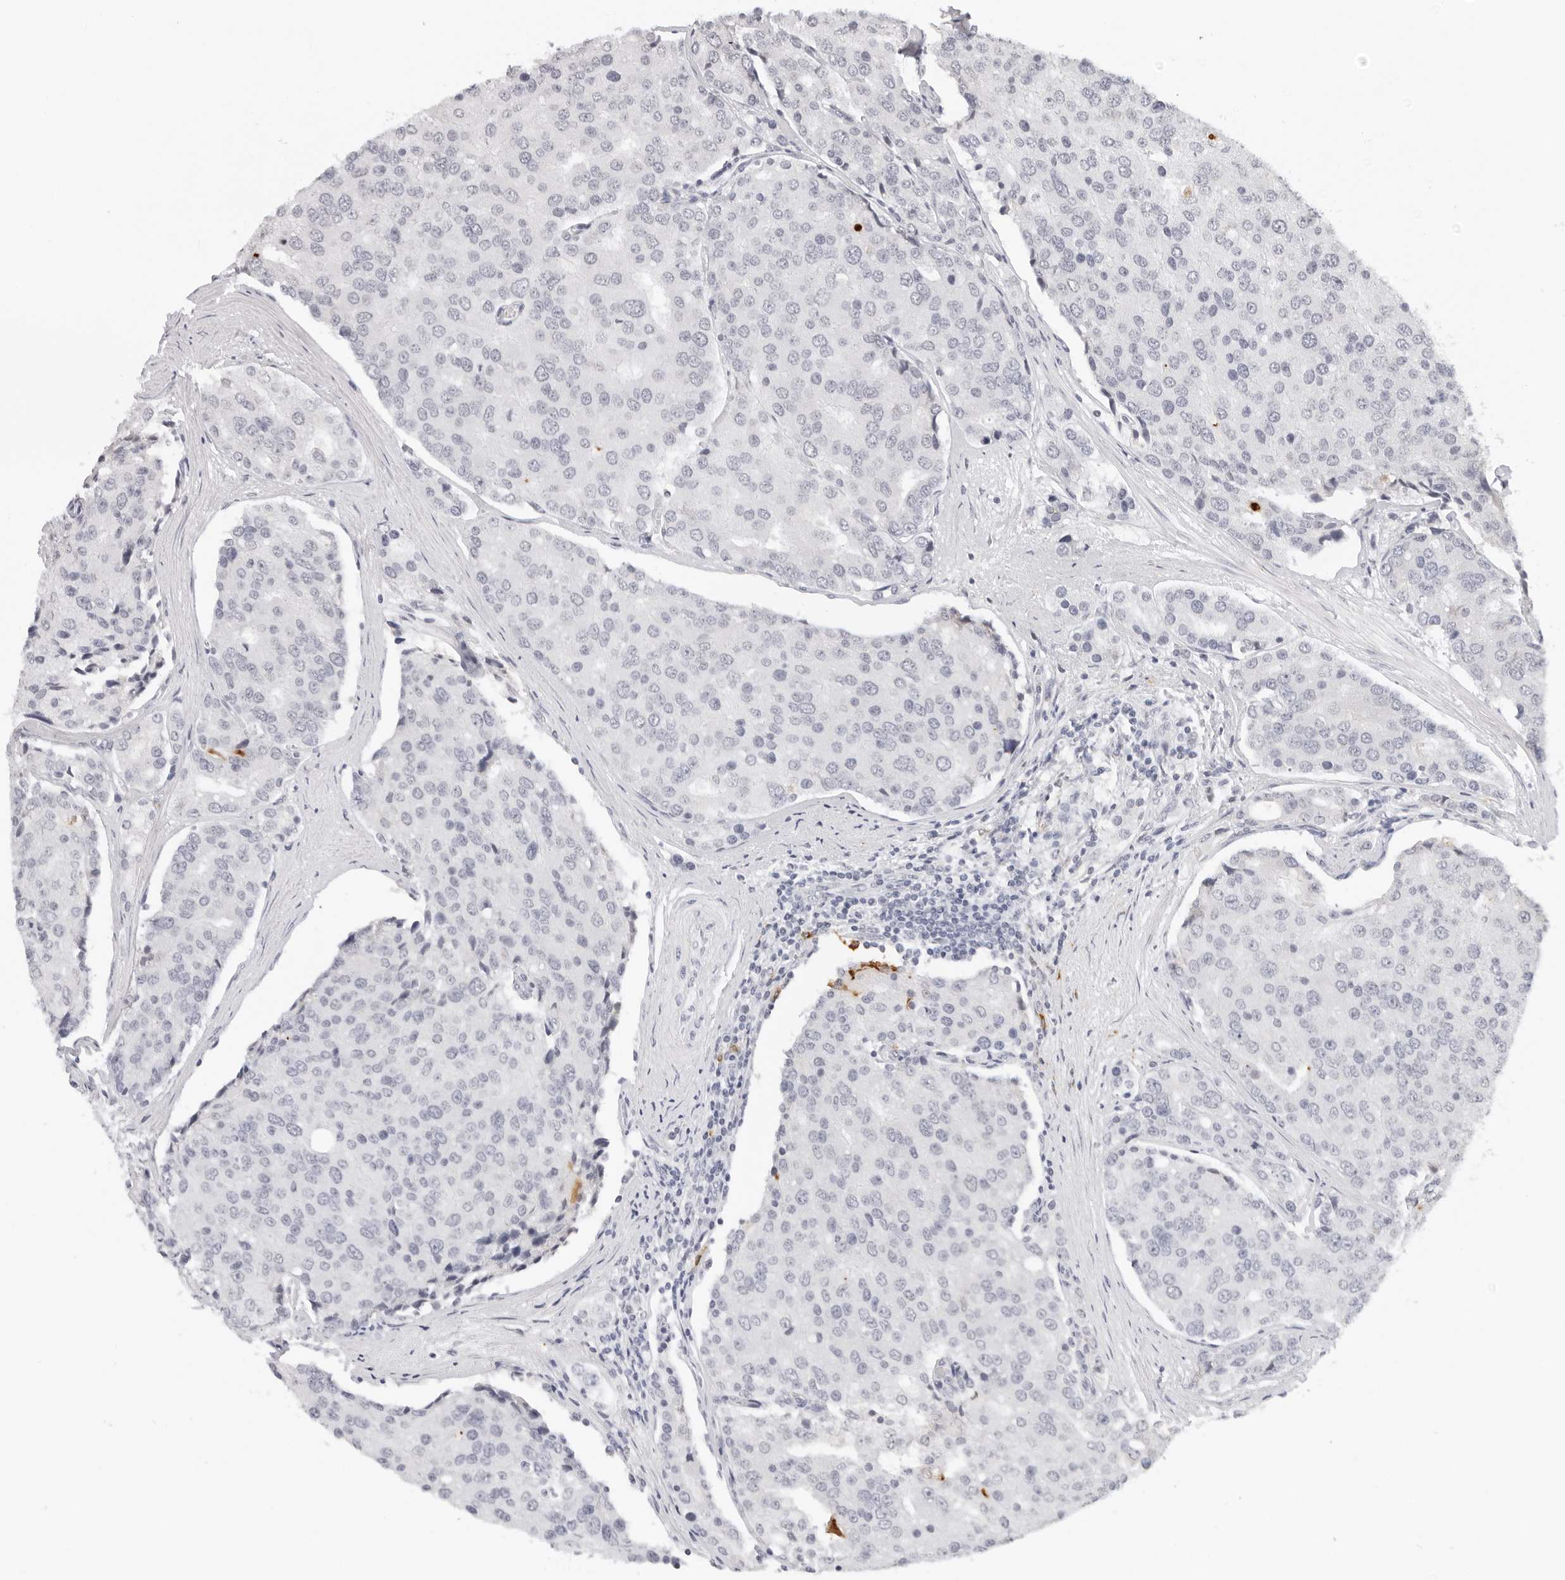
{"staining": {"intensity": "negative", "quantity": "none", "location": "none"}, "tissue": "prostate cancer", "cell_type": "Tumor cells", "image_type": "cancer", "snomed": [{"axis": "morphology", "description": "Adenocarcinoma, High grade"}, {"axis": "topography", "description": "Prostate"}], "caption": "Immunohistochemistry (IHC) image of neoplastic tissue: prostate cancer stained with DAB exhibits no significant protein expression in tumor cells. (DAB immunohistochemistry (IHC) visualized using brightfield microscopy, high magnification).", "gene": "MSH6", "patient": {"sex": "male", "age": 50}}